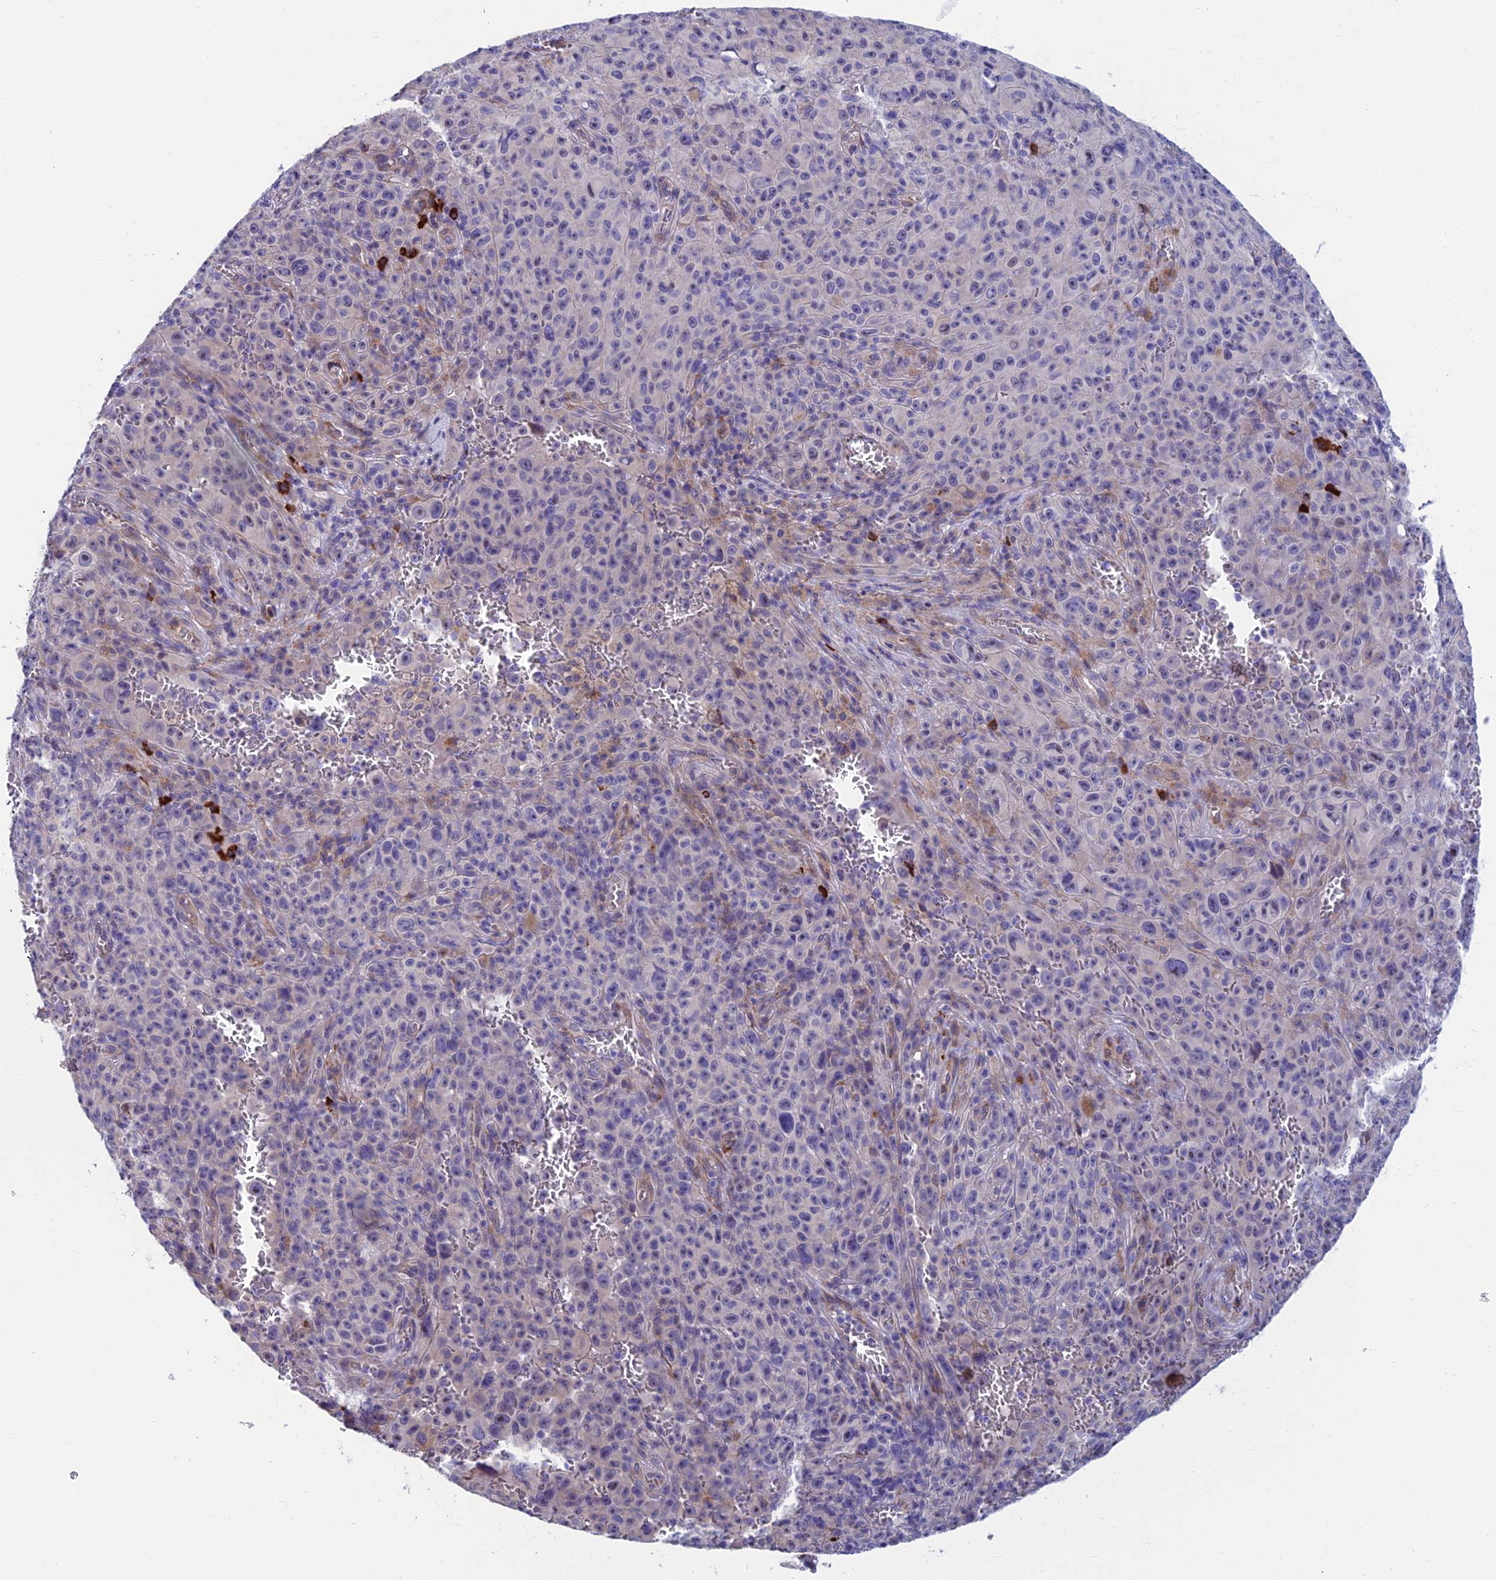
{"staining": {"intensity": "negative", "quantity": "none", "location": "none"}, "tissue": "melanoma", "cell_type": "Tumor cells", "image_type": "cancer", "snomed": [{"axis": "morphology", "description": "Malignant melanoma, NOS"}, {"axis": "topography", "description": "Skin"}], "caption": "Image shows no protein staining in tumor cells of melanoma tissue.", "gene": "MACIR", "patient": {"sex": "female", "age": 82}}